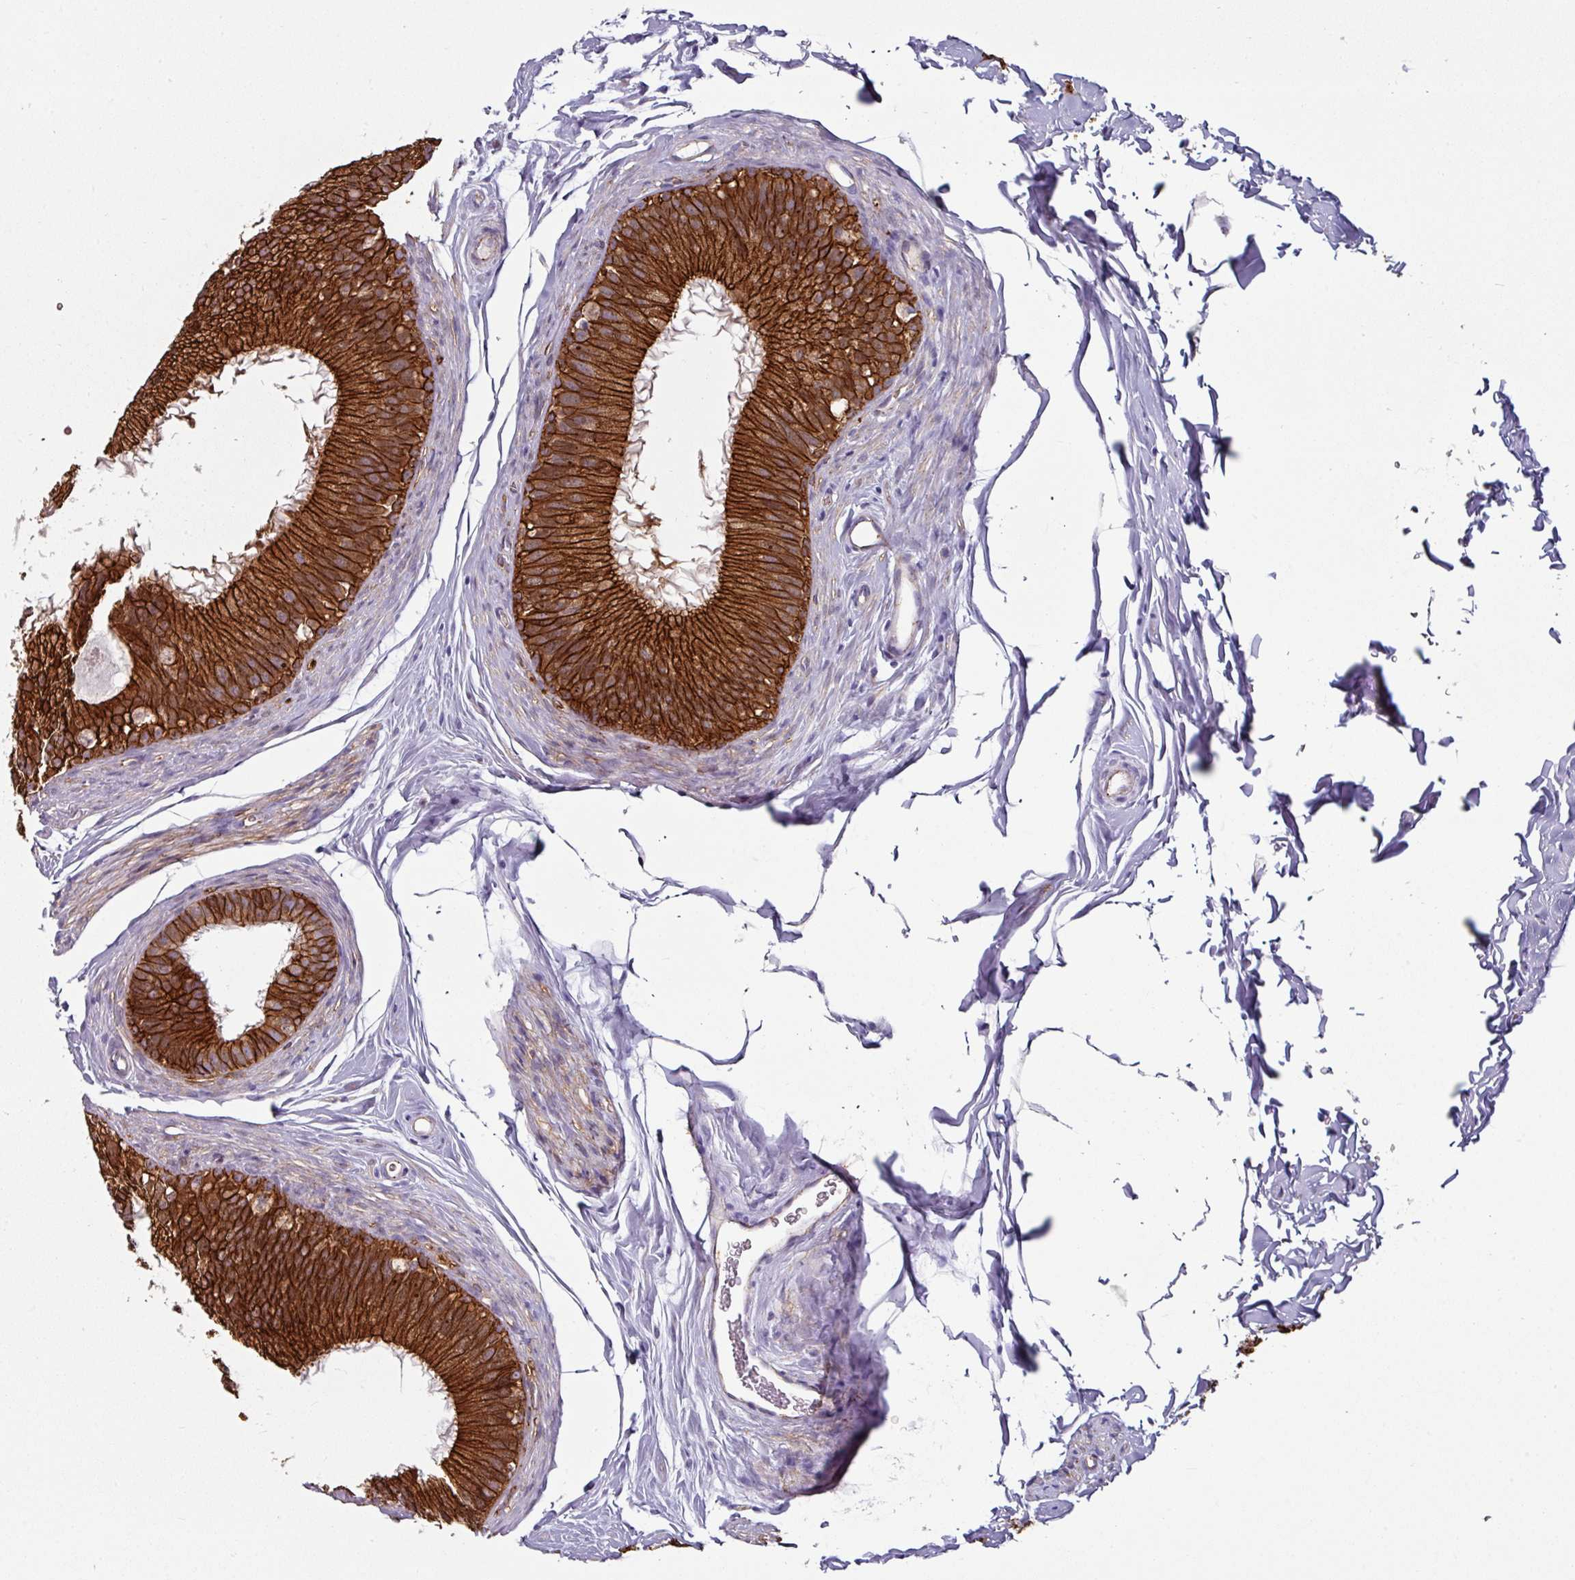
{"staining": {"intensity": "strong", "quantity": ">75%", "location": "cytoplasmic/membranous"}, "tissue": "epididymis", "cell_type": "Glandular cells", "image_type": "normal", "snomed": [{"axis": "morphology", "description": "Normal tissue, NOS"}, {"axis": "topography", "description": "Epididymis"}], "caption": "IHC micrograph of benign epididymis stained for a protein (brown), which exhibits high levels of strong cytoplasmic/membranous expression in approximately >75% of glandular cells.", "gene": "JUP", "patient": {"sex": "male", "age": 38}}